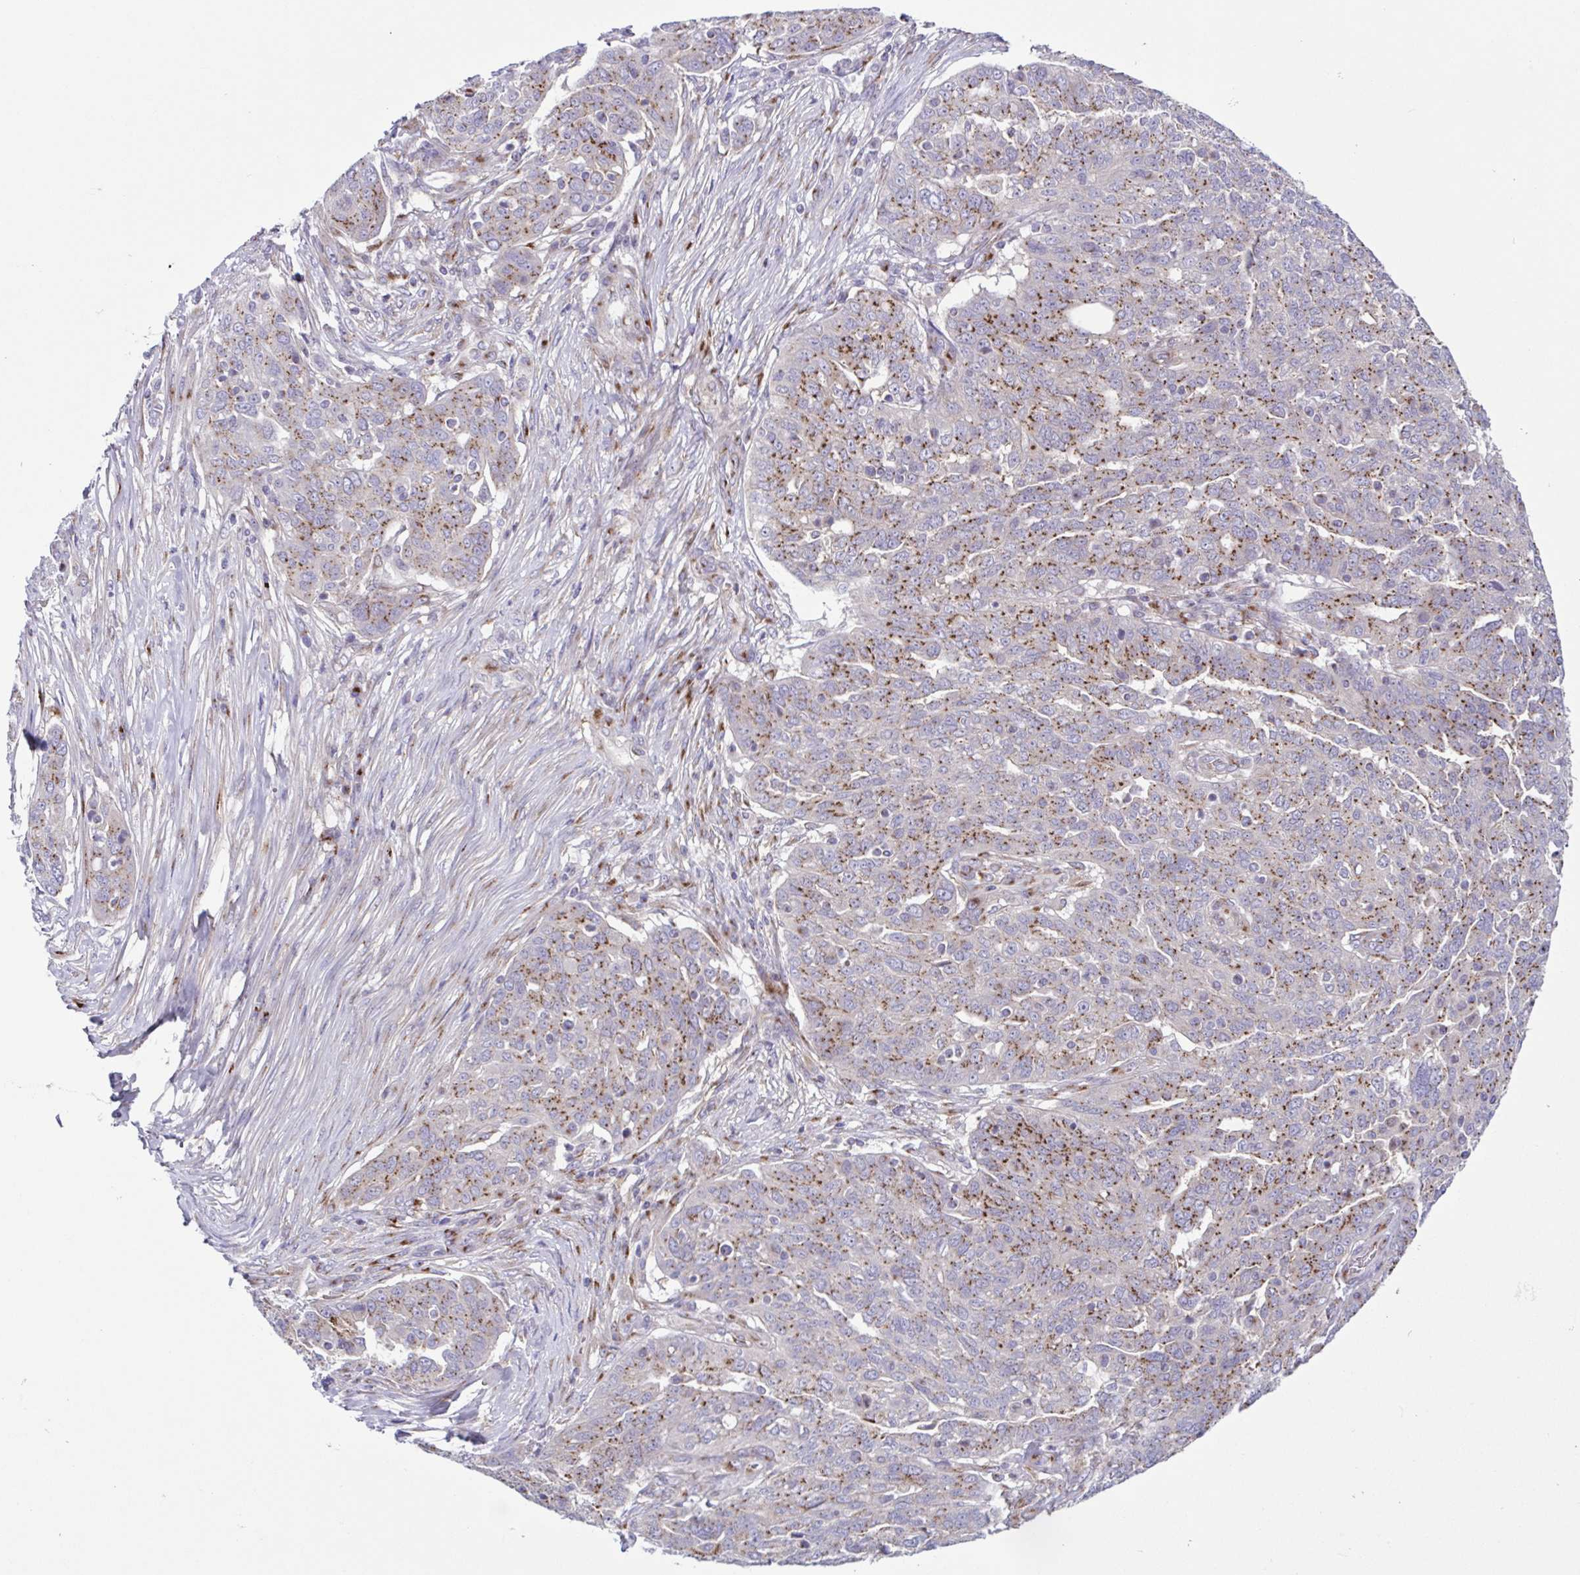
{"staining": {"intensity": "moderate", "quantity": "25%-75%", "location": "cytoplasmic/membranous"}, "tissue": "ovarian cancer", "cell_type": "Tumor cells", "image_type": "cancer", "snomed": [{"axis": "morphology", "description": "Cystadenocarcinoma, serous, NOS"}, {"axis": "topography", "description": "Ovary"}], "caption": "Human ovarian serous cystadenocarcinoma stained for a protein (brown) demonstrates moderate cytoplasmic/membranous positive staining in about 25%-75% of tumor cells.", "gene": "COL17A1", "patient": {"sex": "female", "age": 67}}